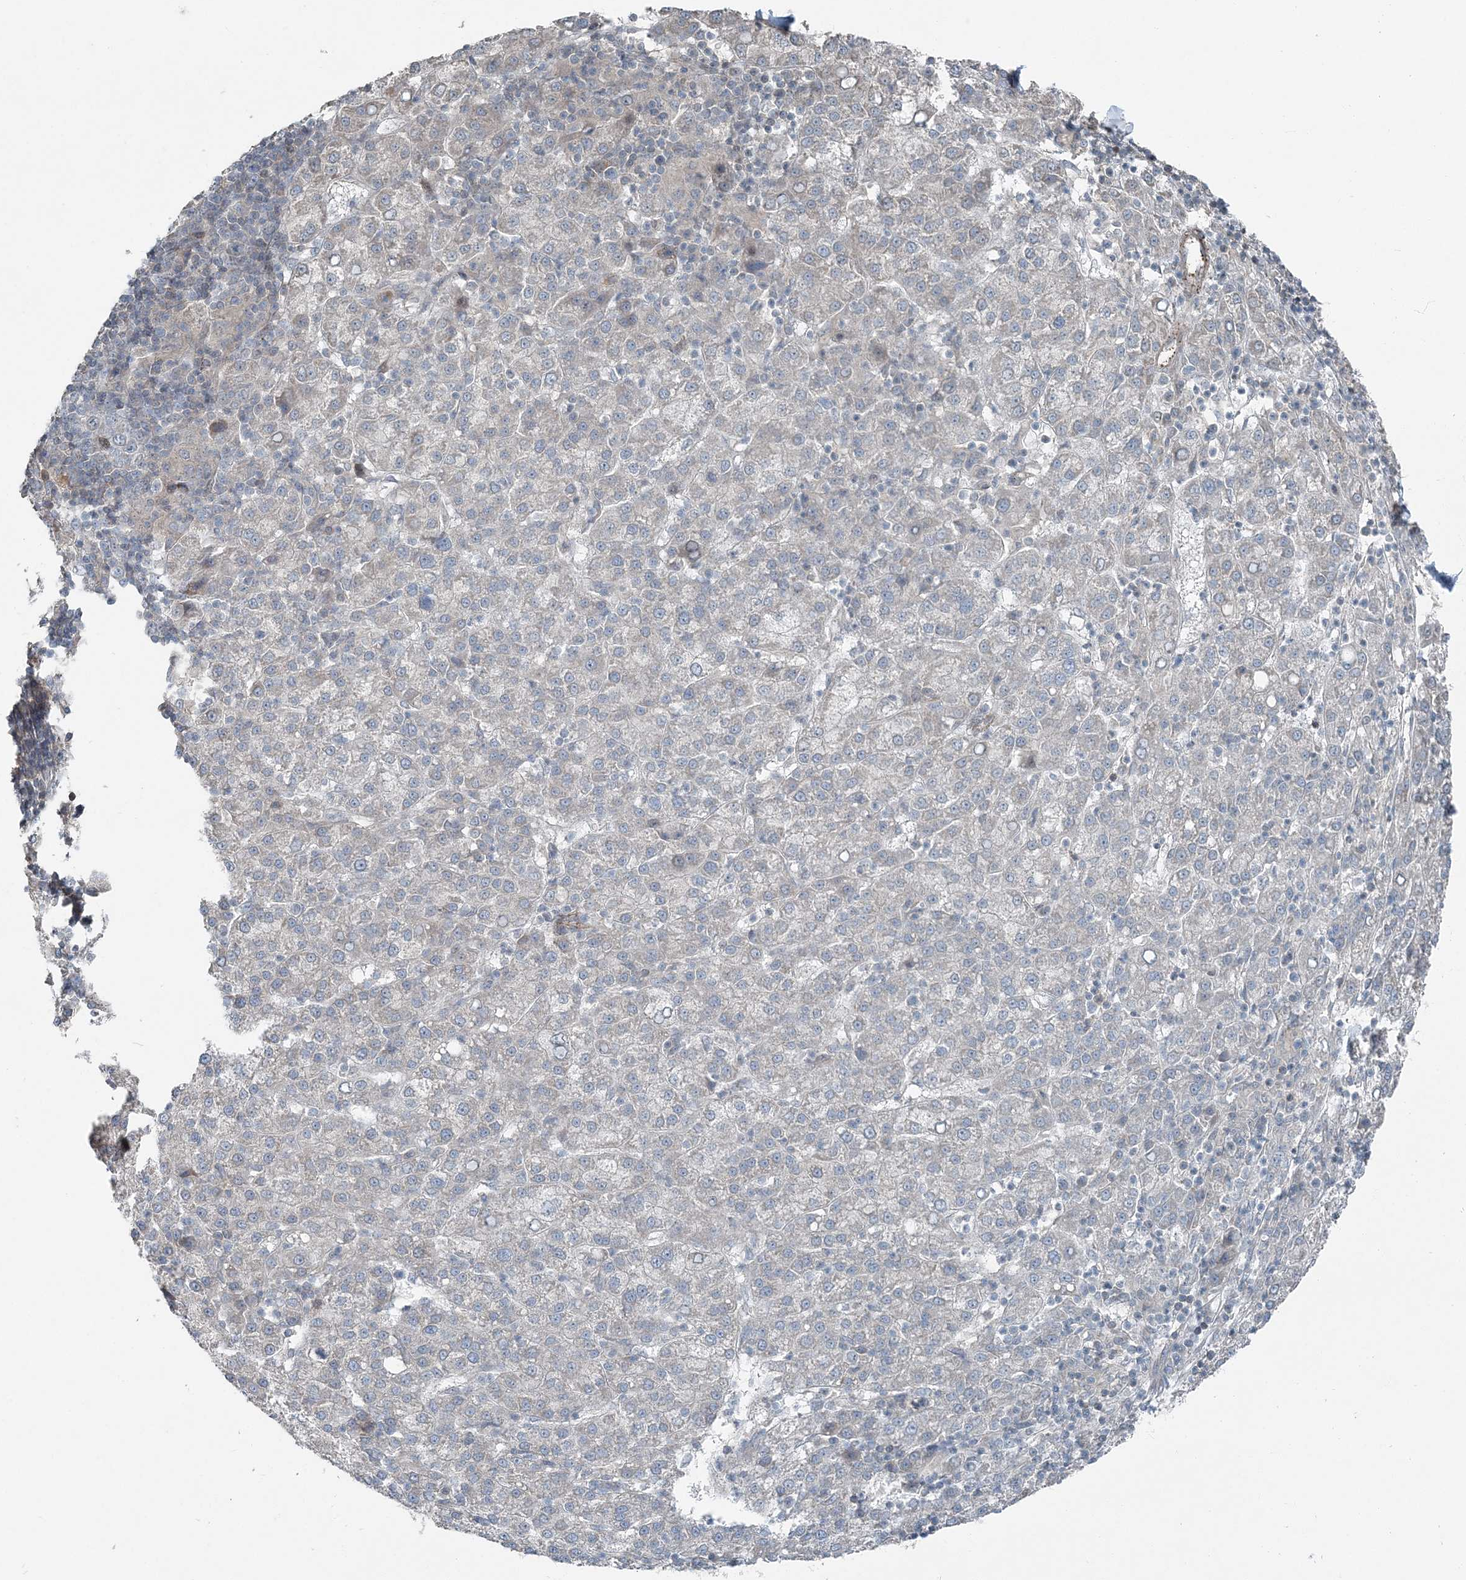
{"staining": {"intensity": "negative", "quantity": "none", "location": "none"}, "tissue": "liver cancer", "cell_type": "Tumor cells", "image_type": "cancer", "snomed": [{"axis": "morphology", "description": "Carcinoma, Hepatocellular, NOS"}, {"axis": "topography", "description": "Liver"}], "caption": "Immunohistochemistry of hepatocellular carcinoma (liver) exhibits no positivity in tumor cells. Brightfield microscopy of immunohistochemistry (IHC) stained with DAB (3,3'-diaminobenzidine) (brown) and hematoxylin (blue), captured at high magnification.", "gene": "FBXL17", "patient": {"sex": "female", "age": 58}}